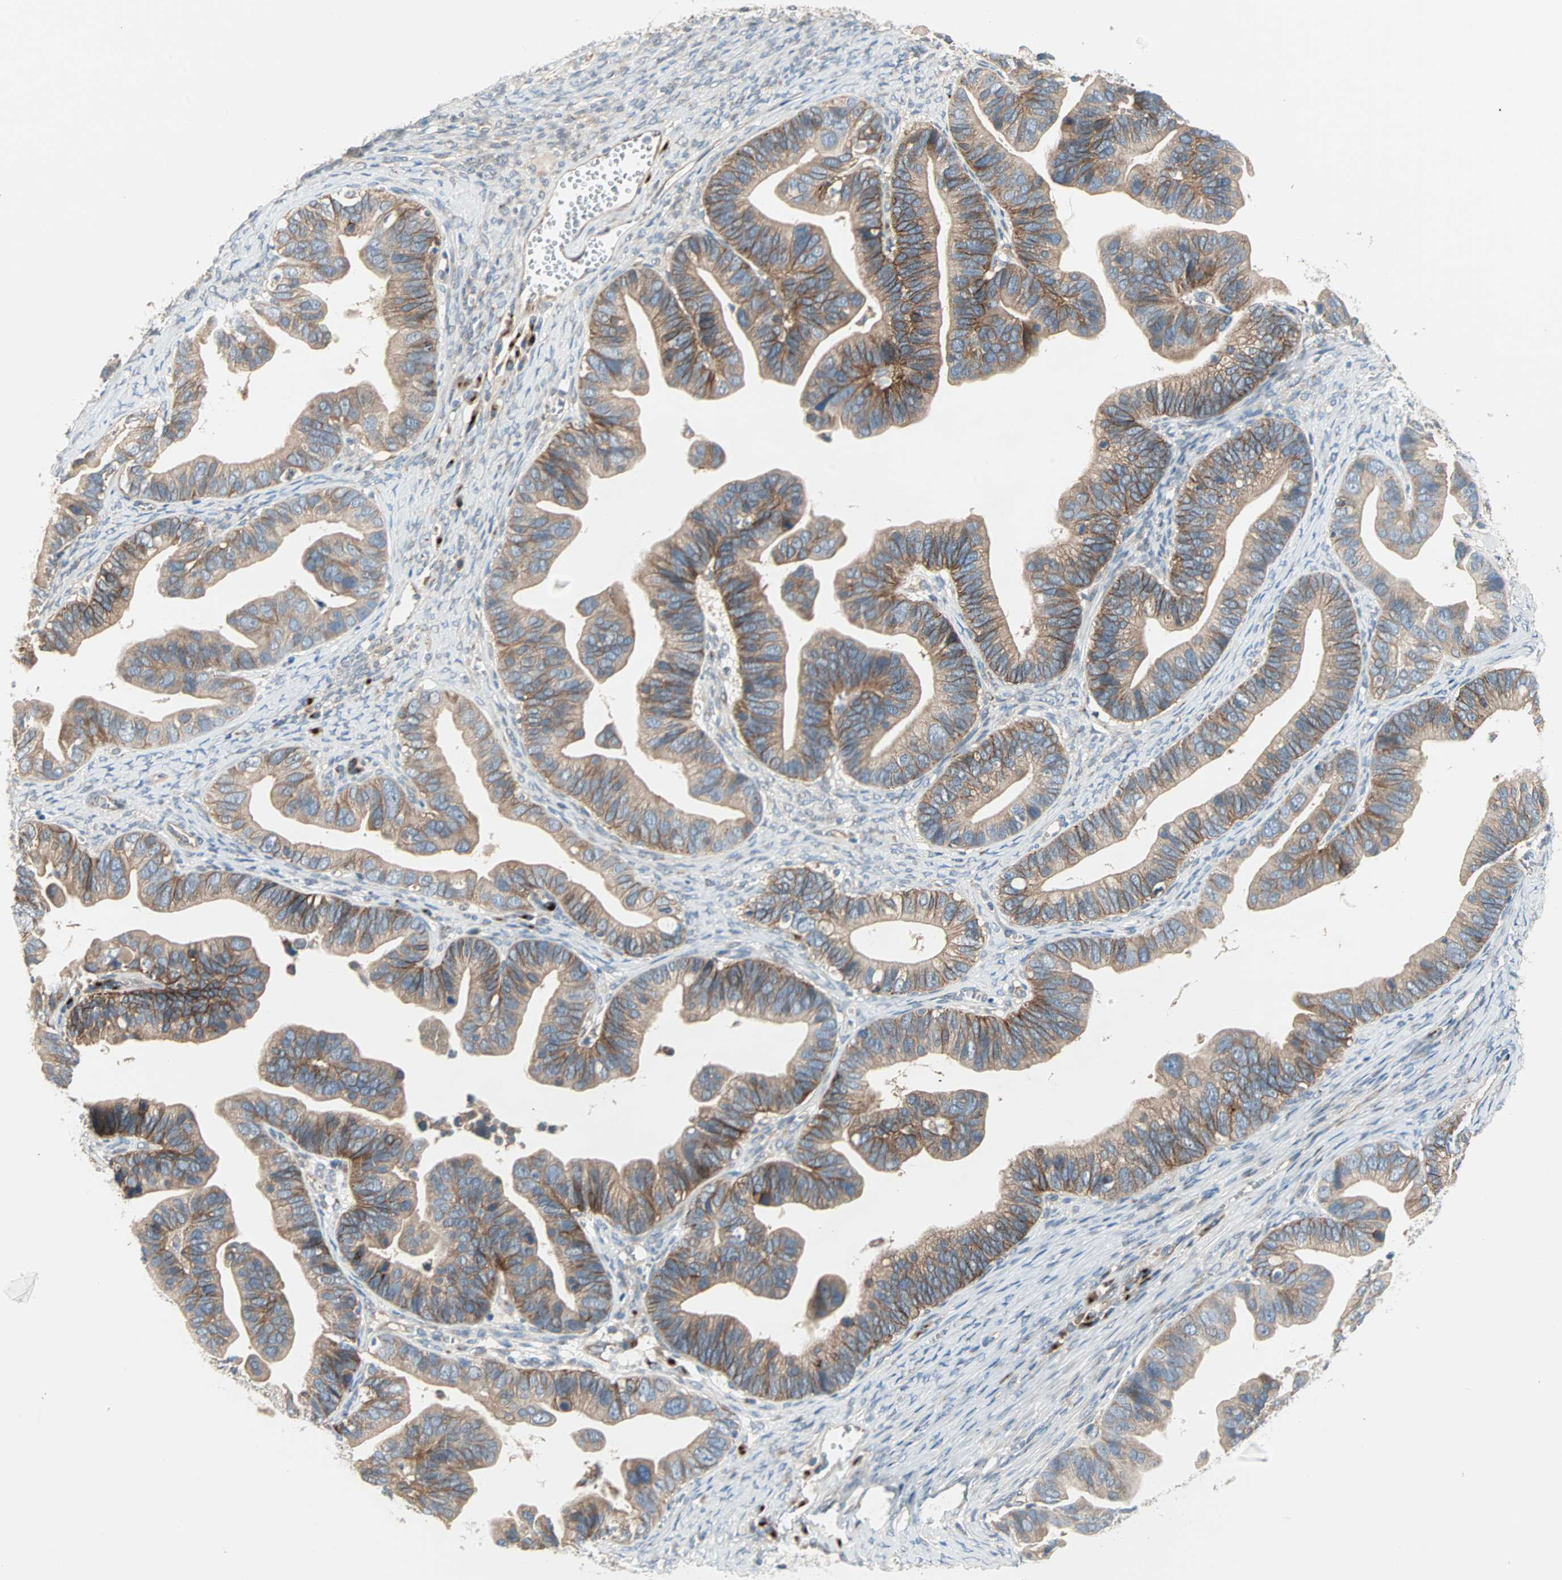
{"staining": {"intensity": "weak", "quantity": ">75%", "location": "cytoplasmic/membranous"}, "tissue": "ovarian cancer", "cell_type": "Tumor cells", "image_type": "cancer", "snomed": [{"axis": "morphology", "description": "Cystadenocarcinoma, serous, NOS"}, {"axis": "topography", "description": "Ovary"}], "caption": "There is low levels of weak cytoplasmic/membranous positivity in tumor cells of ovarian cancer, as demonstrated by immunohistochemical staining (brown color).", "gene": "PDE8A", "patient": {"sex": "female", "age": 56}}